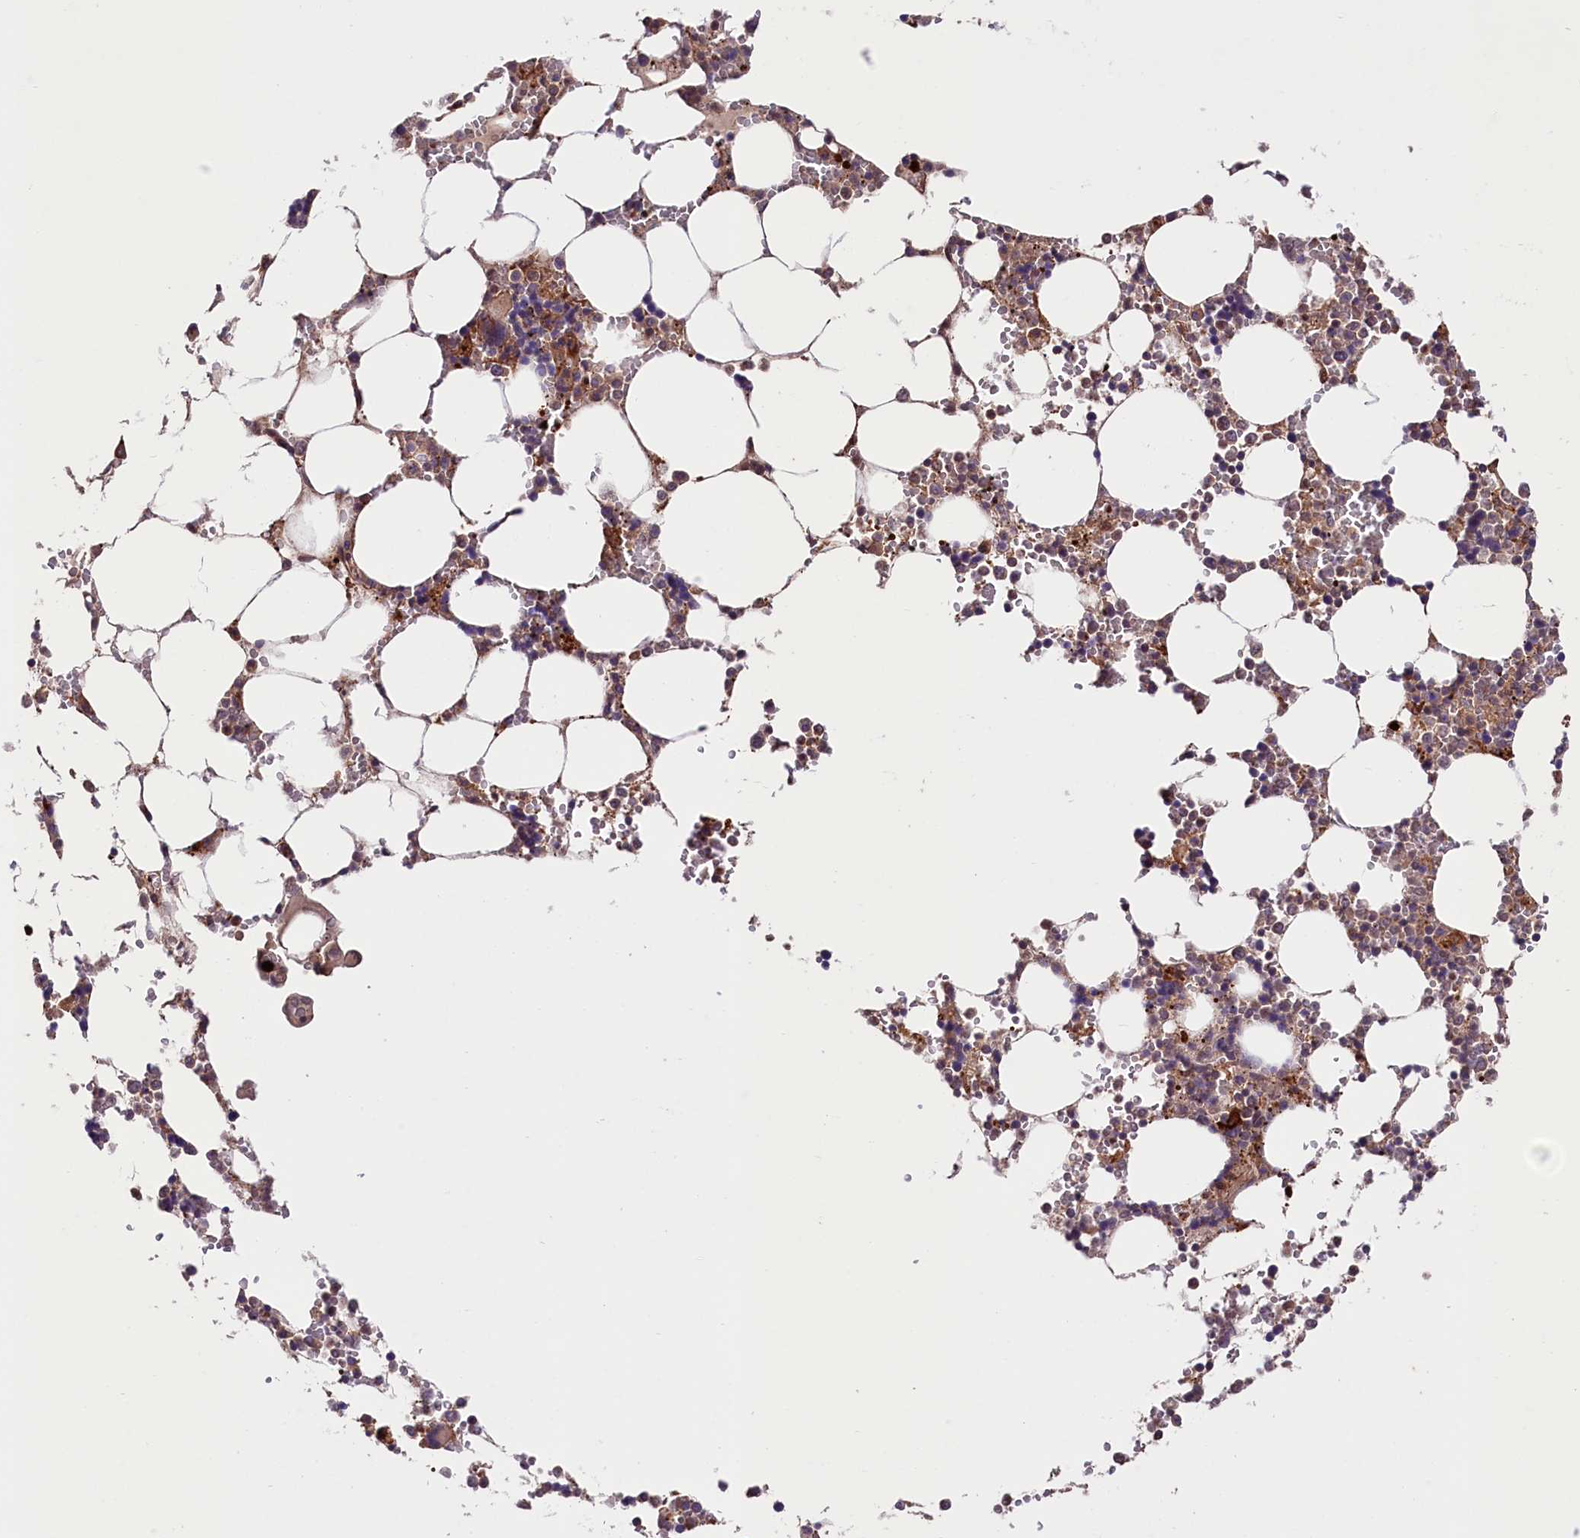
{"staining": {"intensity": "strong", "quantity": "<25%", "location": "cytoplasmic/membranous"}, "tissue": "bone marrow", "cell_type": "Hematopoietic cells", "image_type": "normal", "snomed": [{"axis": "morphology", "description": "Normal tissue, NOS"}, {"axis": "topography", "description": "Bone marrow"}], "caption": "Immunohistochemical staining of normal bone marrow demonstrates strong cytoplasmic/membranous protein expression in about <25% of hematopoietic cells. The protein of interest is stained brown, and the nuclei are stained in blue (DAB (3,3'-diaminobenzidine) IHC with brightfield microscopy, high magnification).", "gene": "CACNA1H", "patient": {"sex": "male", "age": 64}}